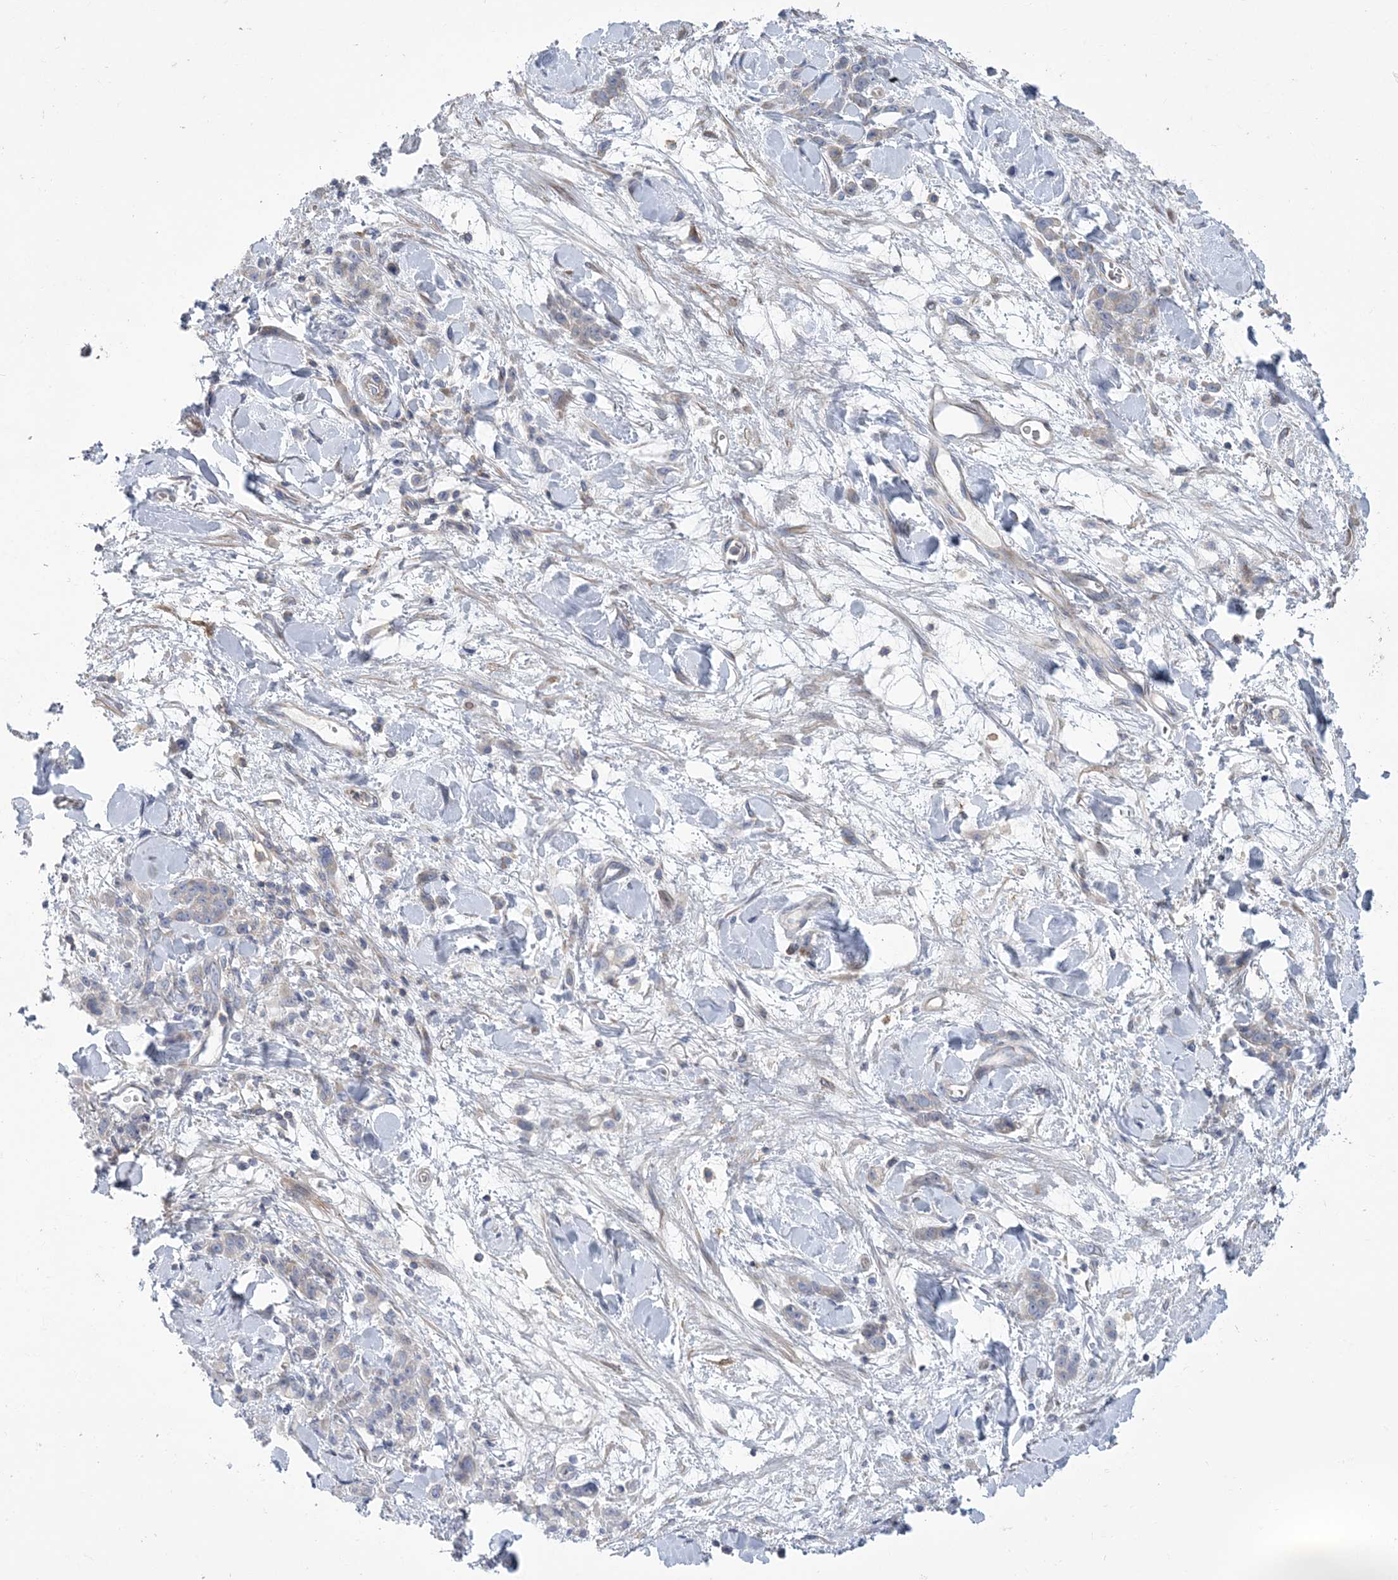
{"staining": {"intensity": "negative", "quantity": "none", "location": "none"}, "tissue": "stomach cancer", "cell_type": "Tumor cells", "image_type": "cancer", "snomed": [{"axis": "morphology", "description": "Normal tissue, NOS"}, {"axis": "morphology", "description": "Adenocarcinoma, NOS"}, {"axis": "topography", "description": "Stomach"}], "caption": "Immunohistochemistry histopathology image of adenocarcinoma (stomach) stained for a protein (brown), which demonstrates no positivity in tumor cells.", "gene": "ARSJ", "patient": {"sex": "male", "age": 82}}